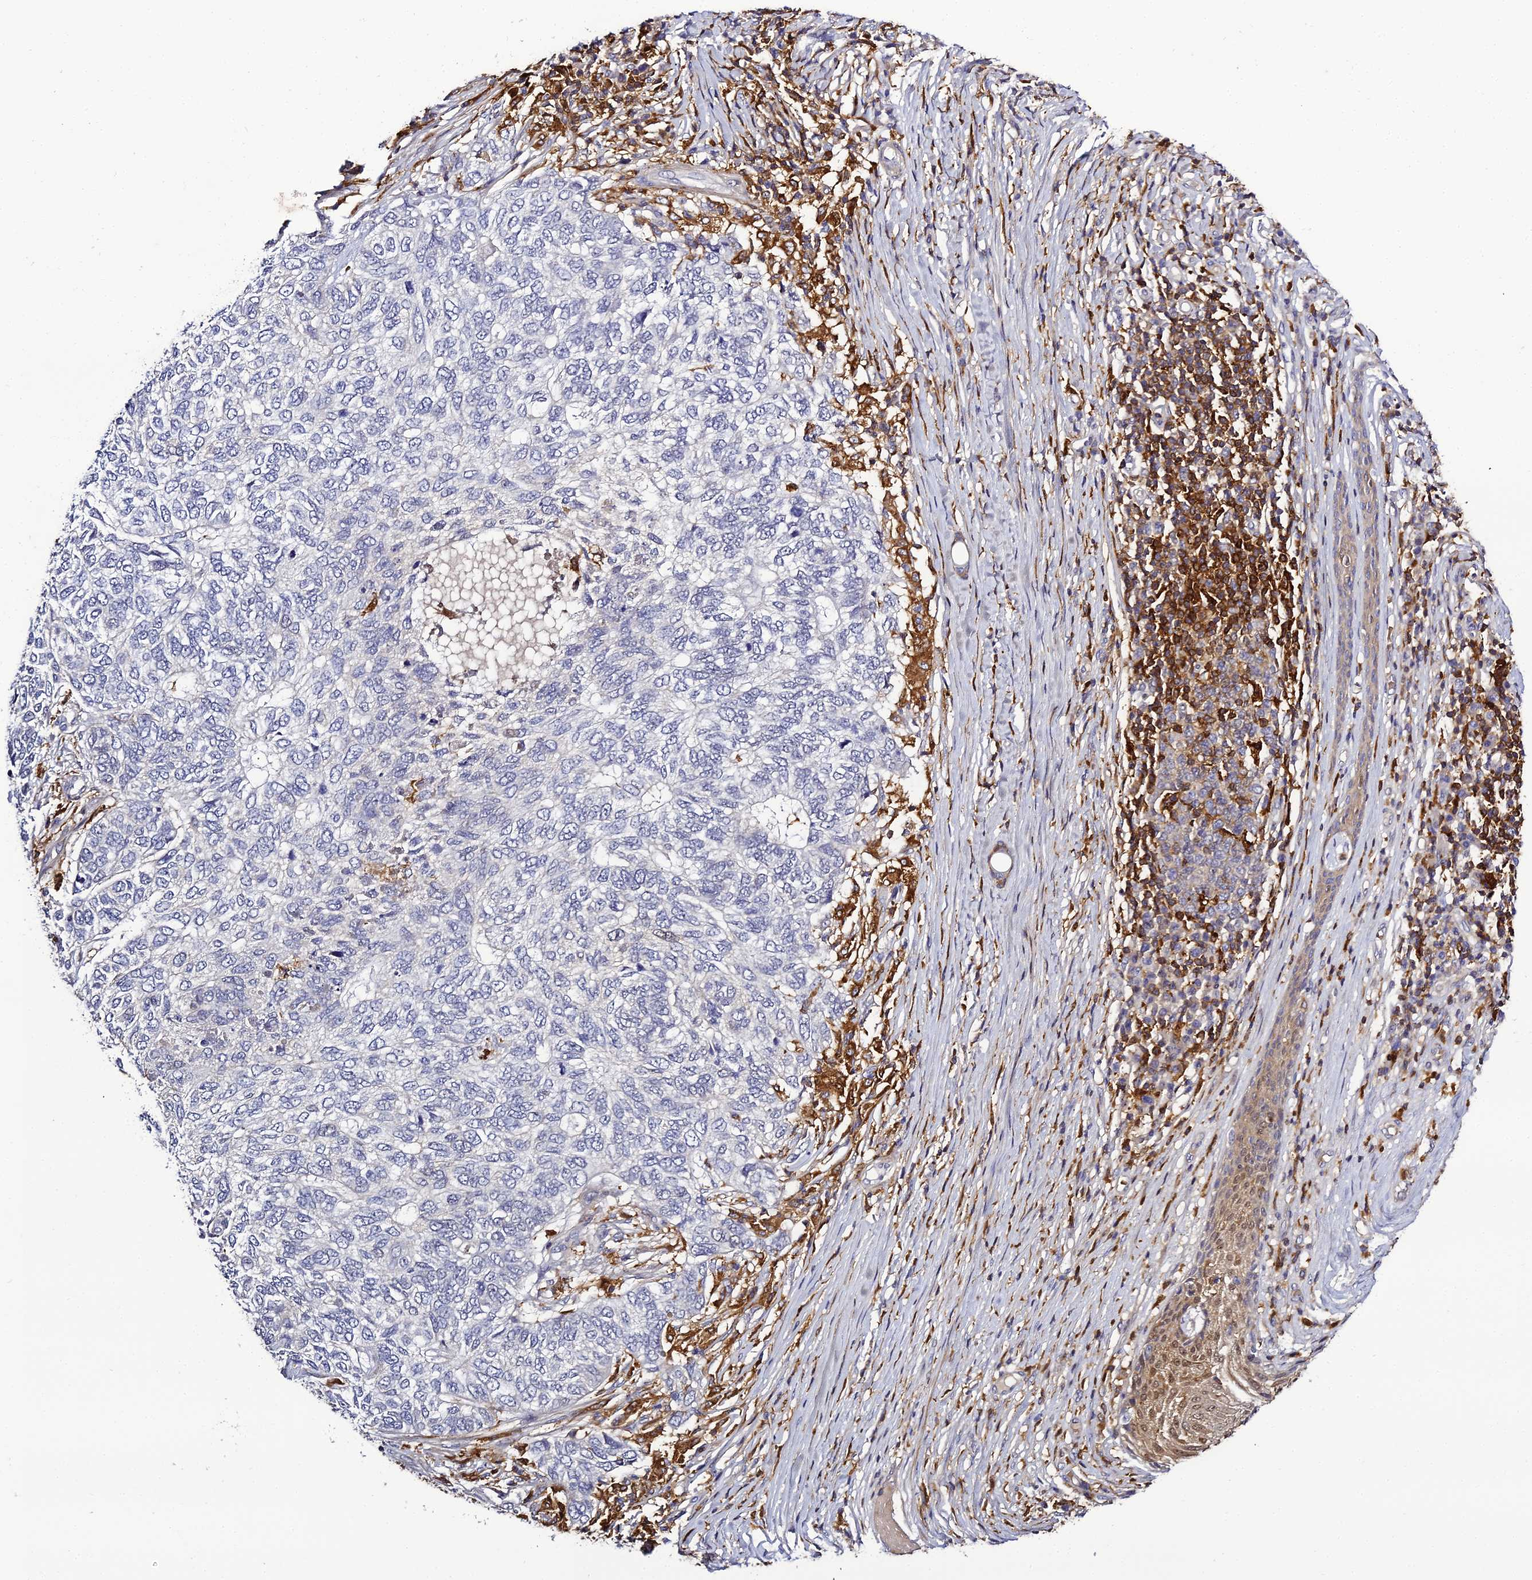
{"staining": {"intensity": "negative", "quantity": "none", "location": "none"}, "tissue": "skin cancer", "cell_type": "Tumor cells", "image_type": "cancer", "snomed": [{"axis": "morphology", "description": "Basal cell carcinoma"}, {"axis": "topography", "description": "Skin"}], "caption": "Protein analysis of skin basal cell carcinoma exhibits no significant positivity in tumor cells.", "gene": "IL4I1", "patient": {"sex": "female", "age": 65}}